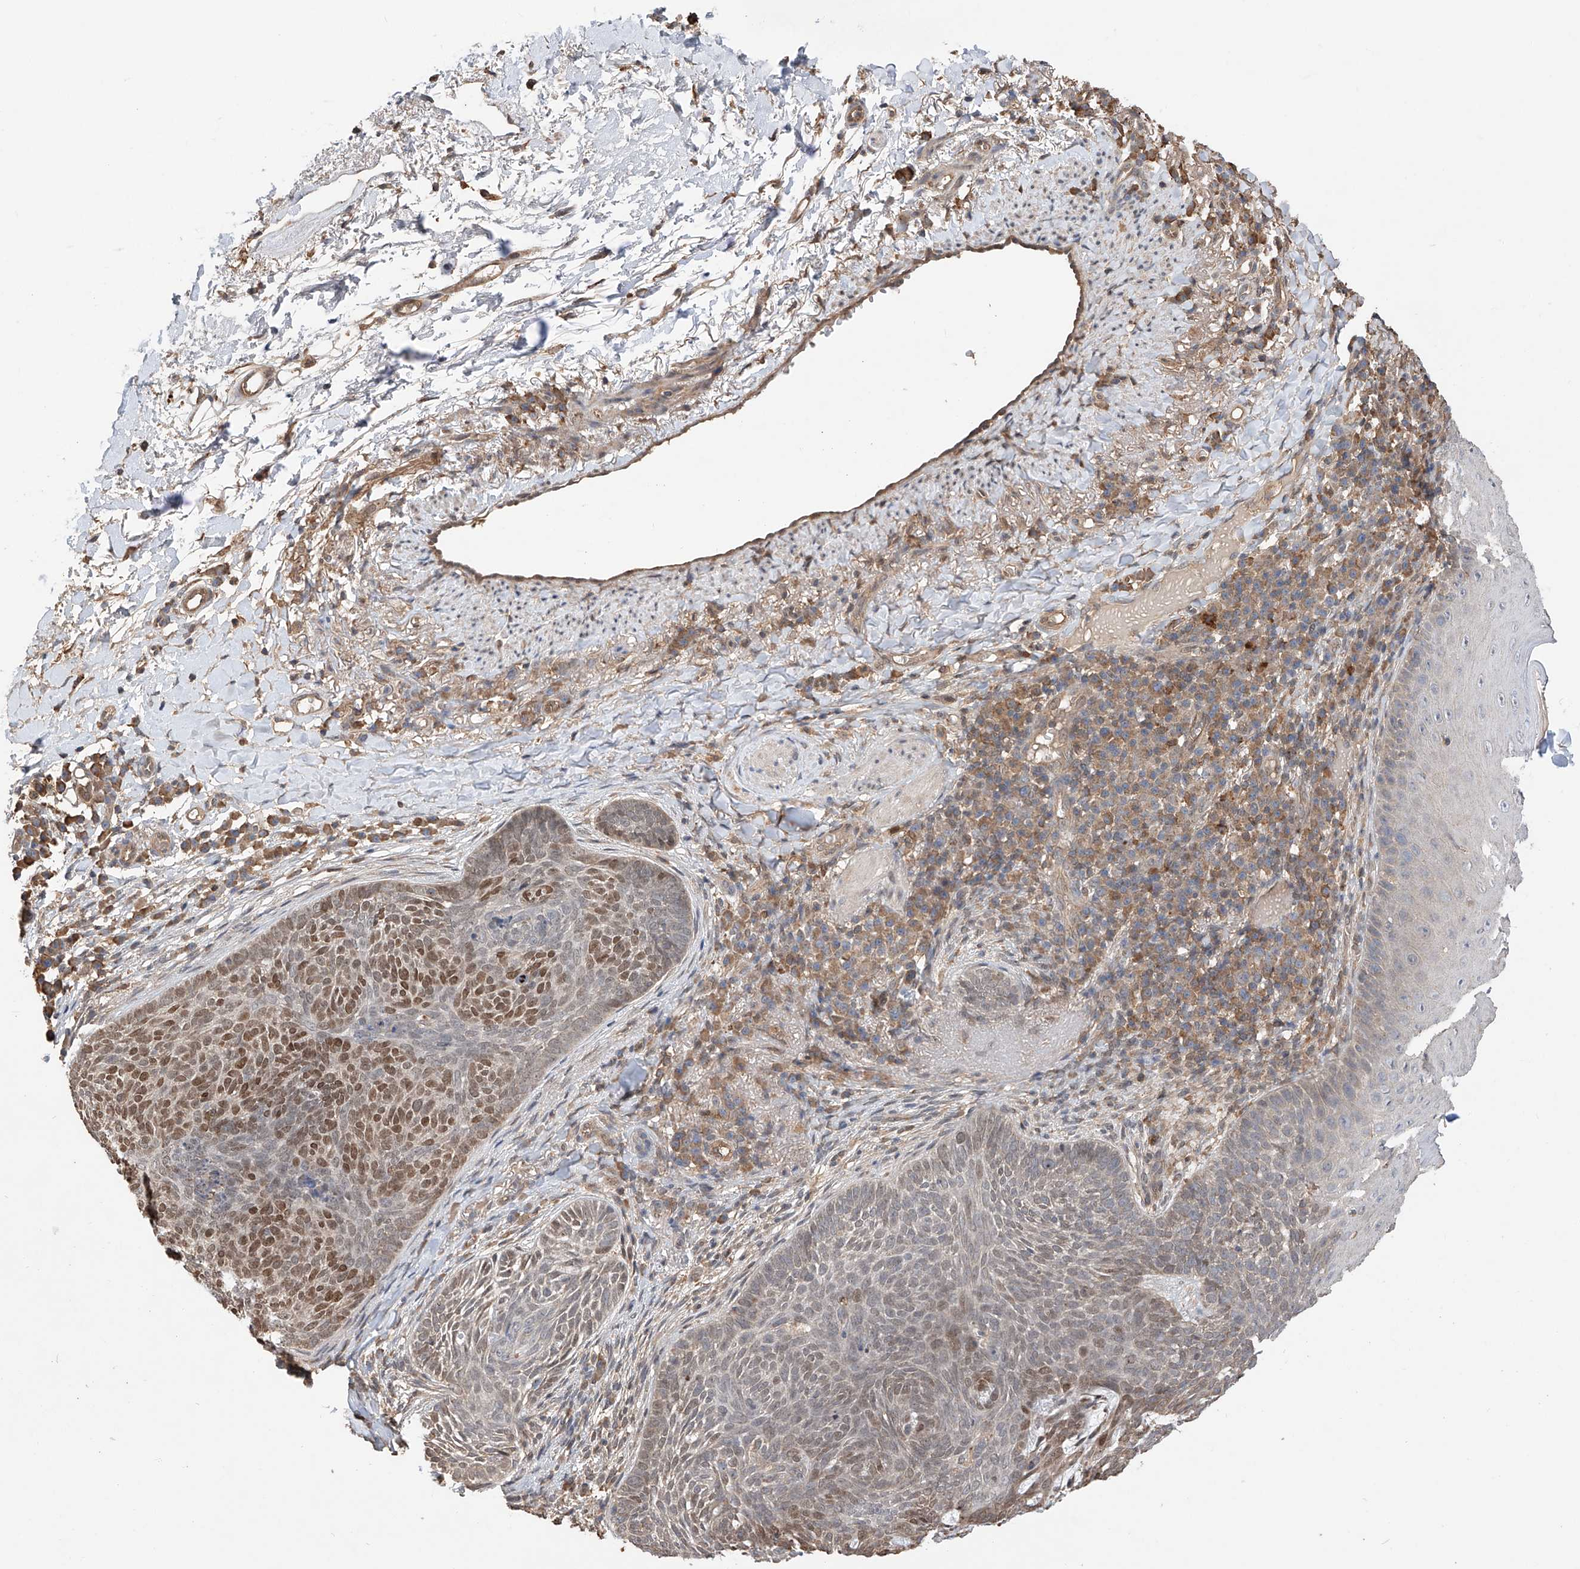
{"staining": {"intensity": "moderate", "quantity": "25%-75%", "location": "nuclear"}, "tissue": "skin cancer", "cell_type": "Tumor cells", "image_type": "cancer", "snomed": [{"axis": "morphology", "description": "Basal cell carcinoma"}, {"axis": "topography", "description": "Skin"}], "caption": "Skin cancer (basal cell carcinoma) stained with IHC demonstrates moderate nuclear positivity in about 25%-75% of tumor cells.", "gene": "RILPL2", "patient": {"sex": "male", "age": 85}}